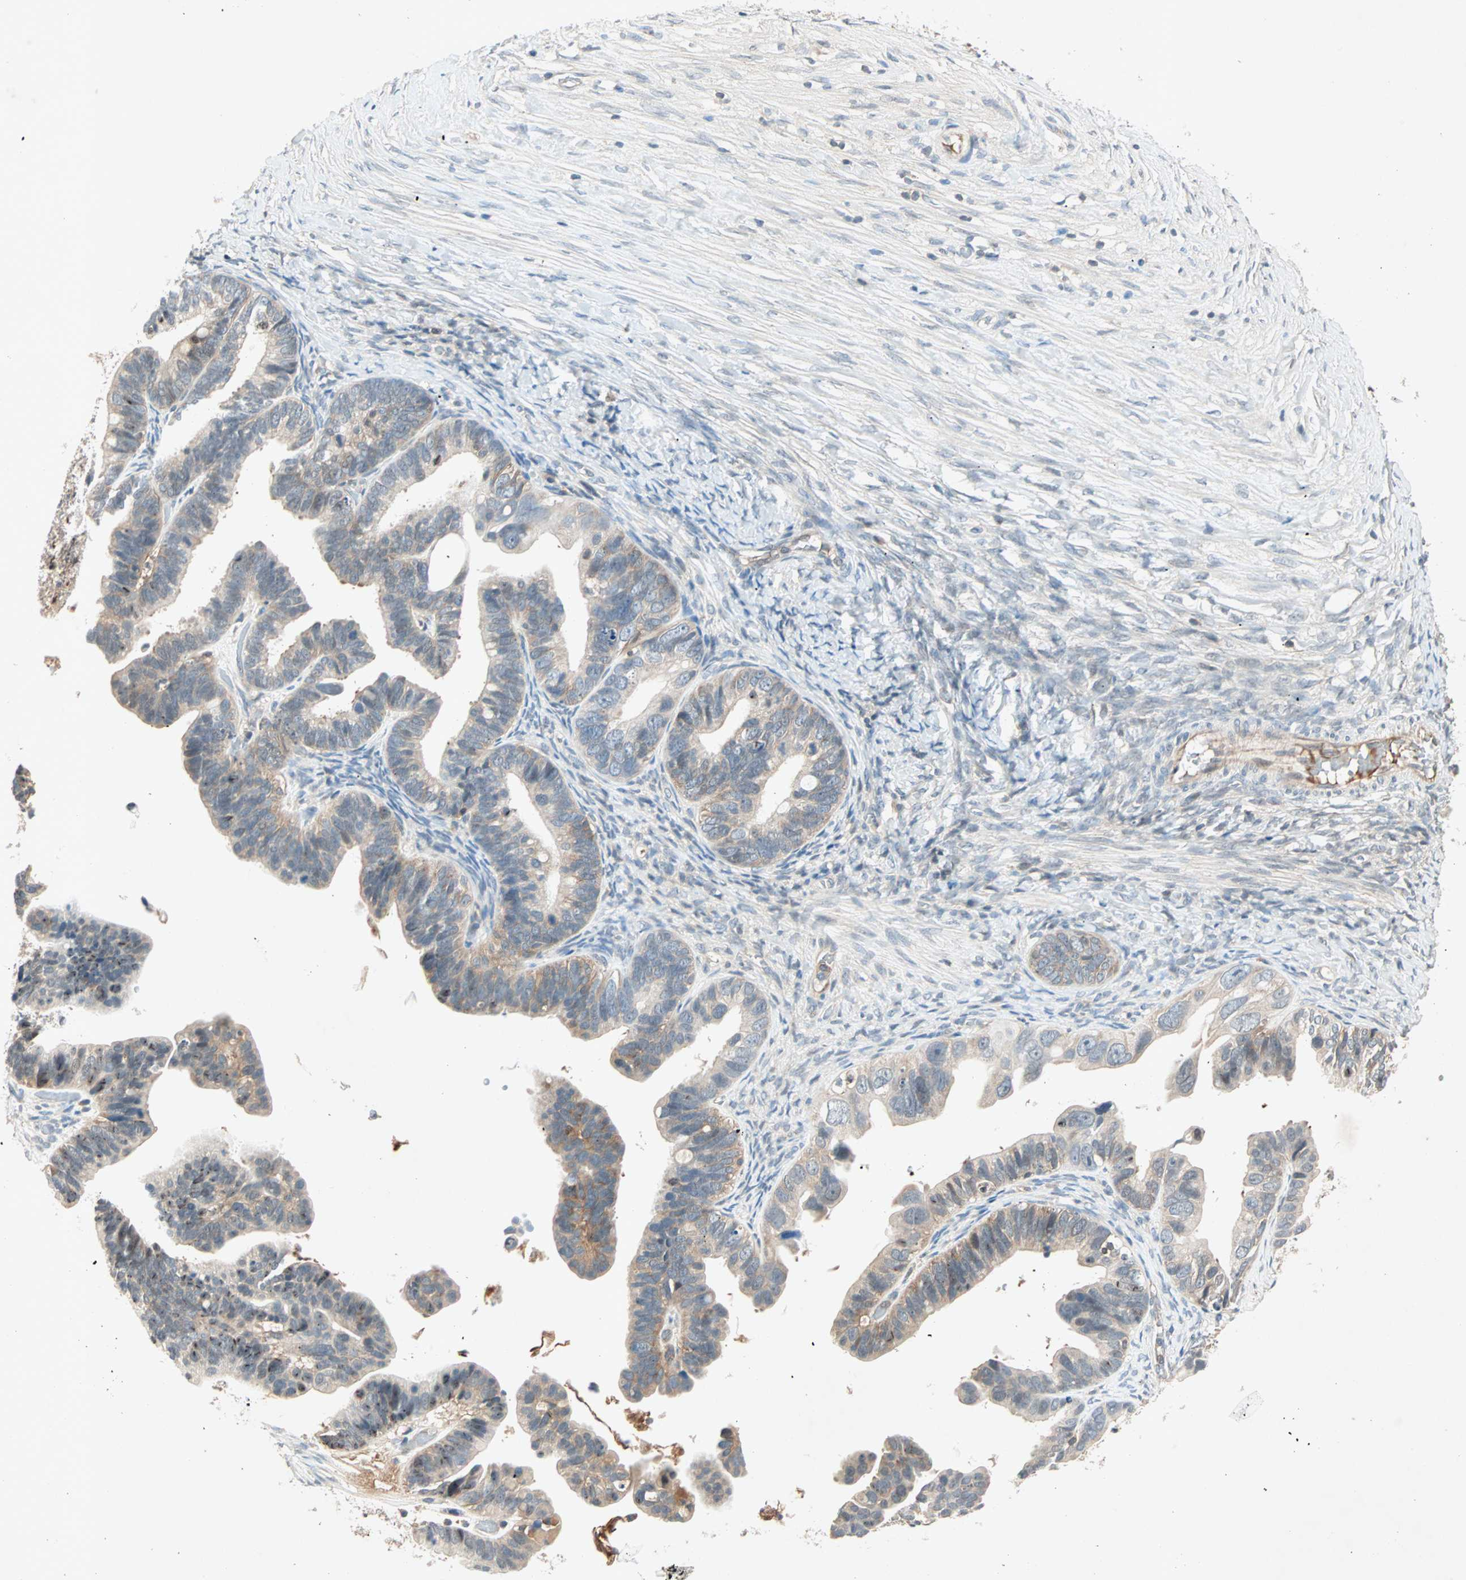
{"staining": {"intensity": "moderate", "quantity": ">75%", "location": "cytoplasmic/membranous"}, "tissue": "ovarian cancer", "cell_type": "Tumor cells", "image_type": "cancer", "snomed": [{"axis": "morphology", "description": "Cystadenocarcinoma, serous, NOS"}, {"axis": "topography", "description": "Ovary"}], "caption": "Protein expression analysis of human ovarian serous cystadenocarcinoma reveals moderate cytoplasmic/membranous positivity in approximately >75% of tumor cells. The staining is performed using DAB (3,3'-diaminobenzidine) brown chromogen to label protein expression. The nuclei are counter-stained blue using hematoxylin.", "gene": "TEC", "patient": {"sex": "female", "age": 56}}